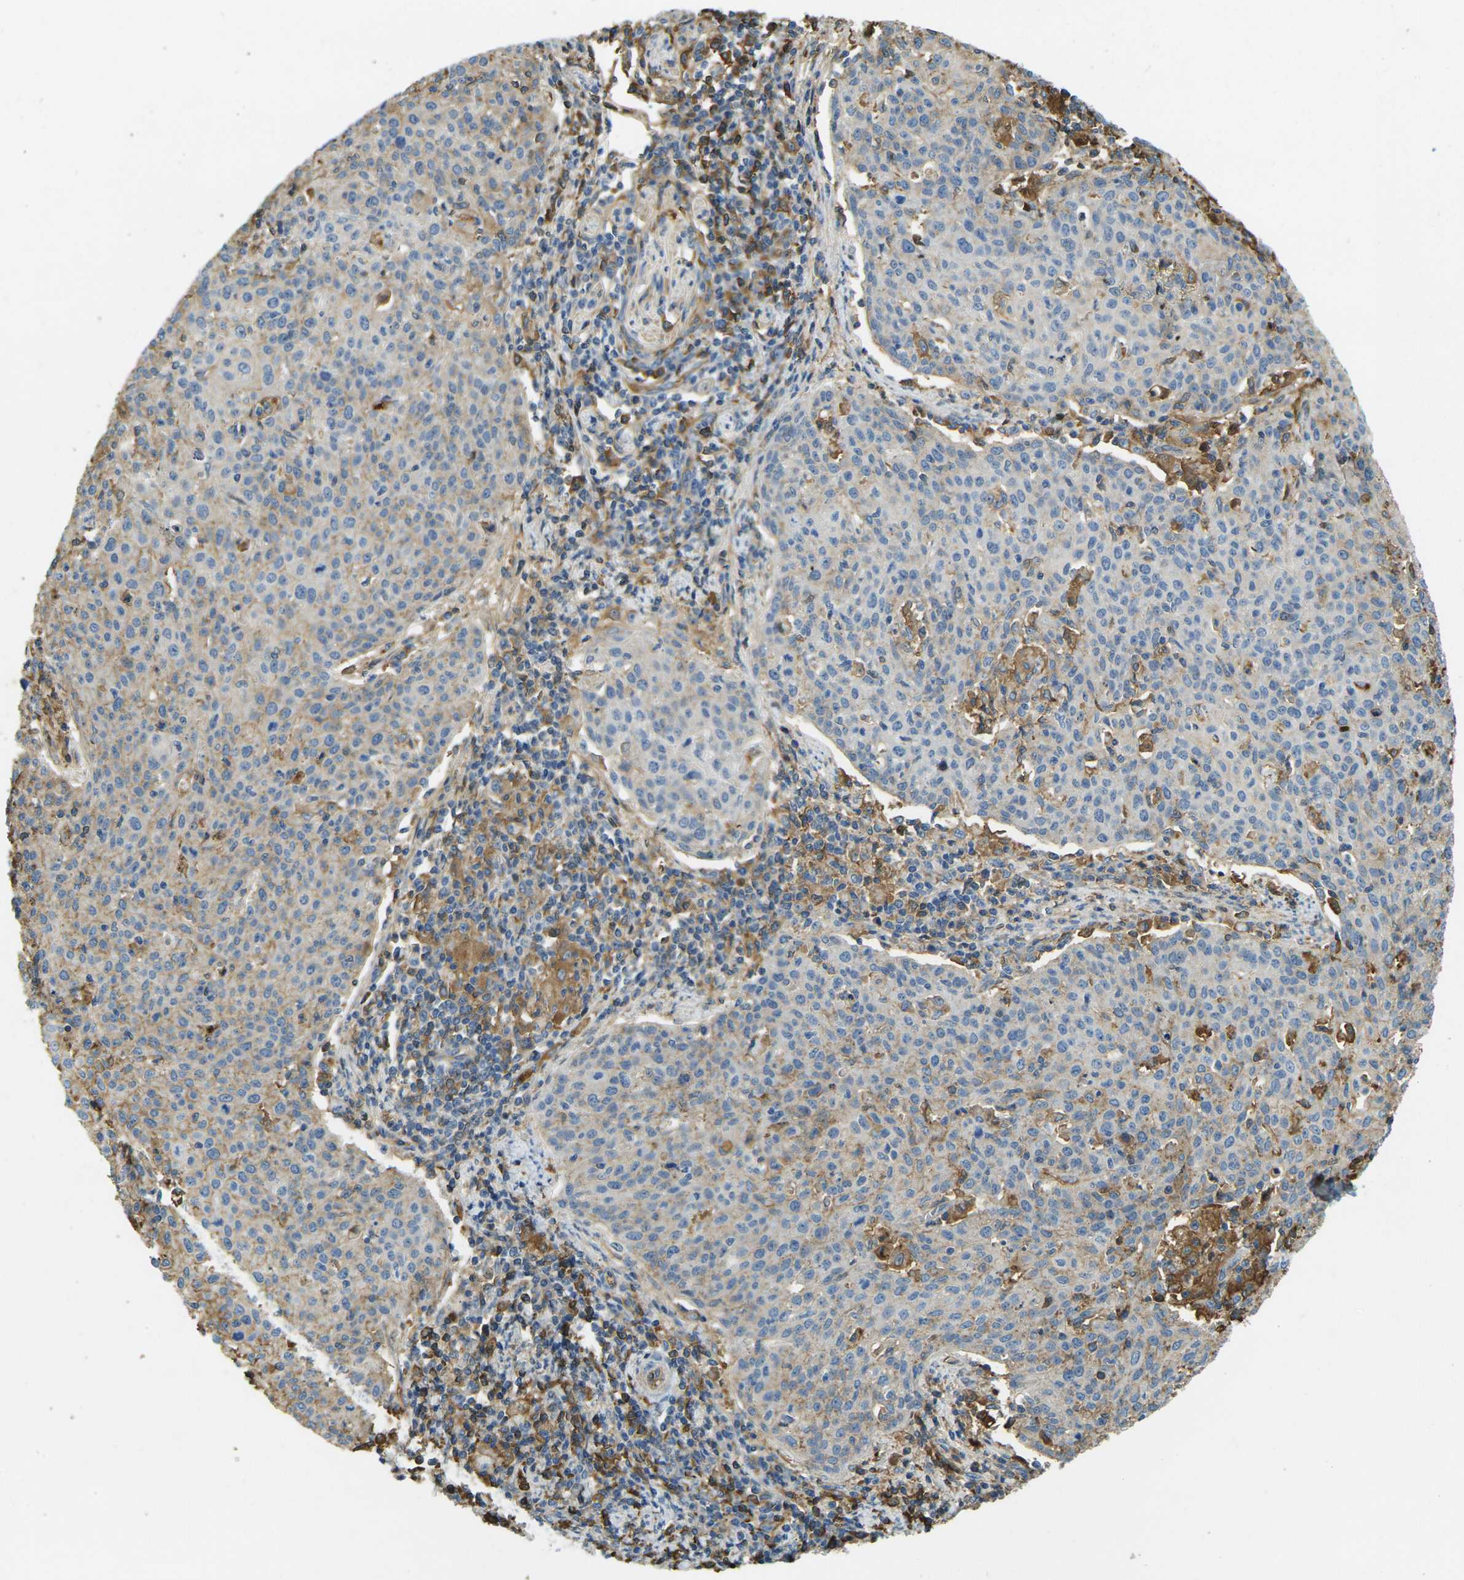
{"staining": {"intensity": "weak", "quantity": "25%-75%", "location": "cytoplasmic/membranous"}, "tissue": "cervical cancer", "cell_type": "Tumor cells", "image_type": "cancer", "snomed": [{"axis": "morphology", "description": "Squamous cell carcinoma, NOS"}, {"axis": "topography", "description": "Cervix"}], "caption": "Tumor cells reveal weak cytoplasmic/membranous expression in about 25%-75% of cells in cervical cancer (squamous cell carcinoma).", "gene": "PLCD1", "patient": {"sex": "female", "age": 38}}